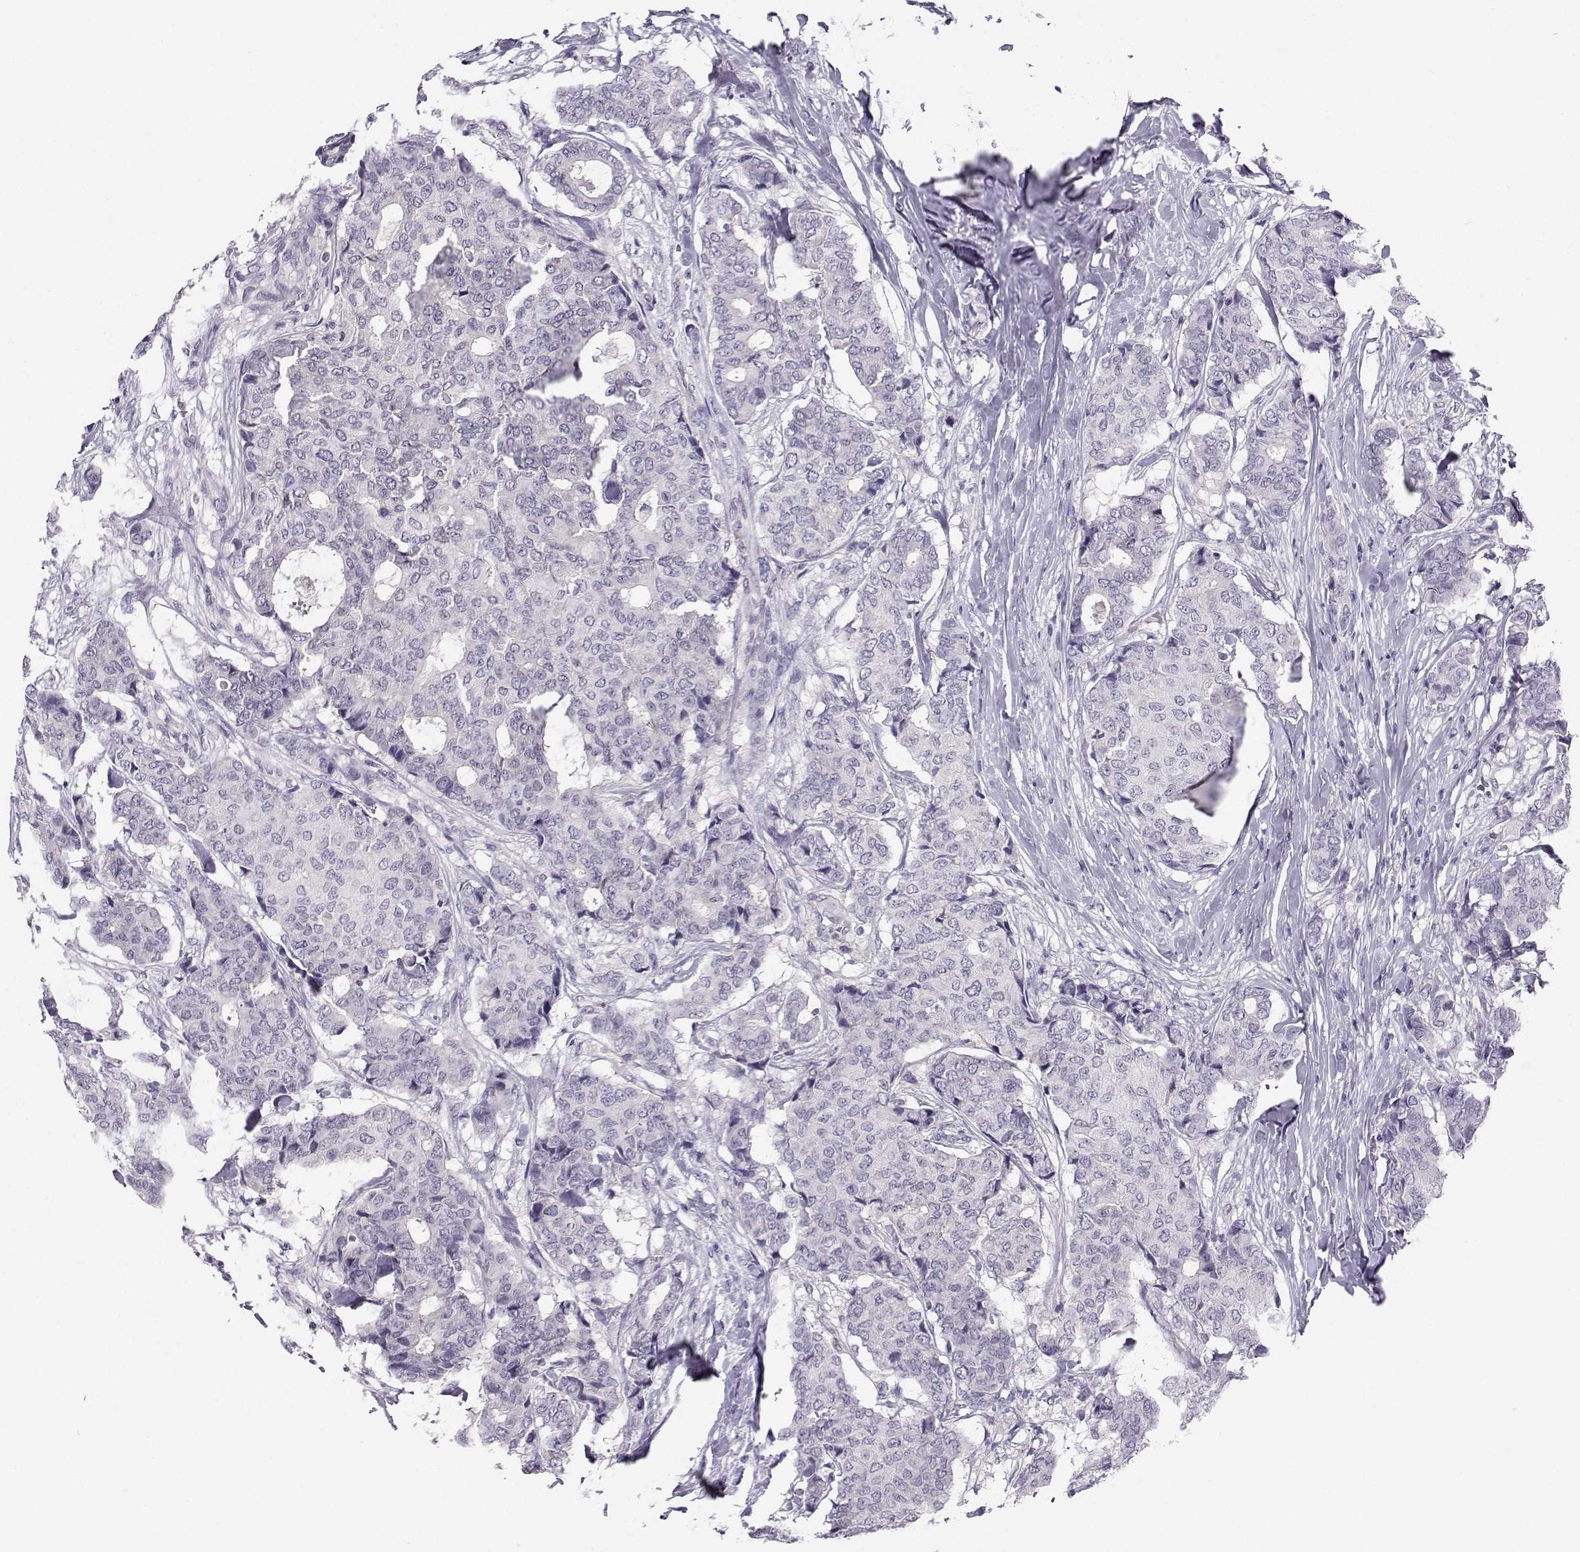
{"staining": {"intensity": "negative", "quantity": "none", "location": "none"}, "tissue": "breast cancer", "cell_type": "Tumor cells", "image_type": "cancer", "snomed": [{"axis": "morphology", "description": "Duct carcinoma"}, {"axis": "topography", "description": "Breast"}], "caption": "IHC micrograph of neoplastic tissue: human breast intraductal carcinoma stained with DAB (3,3'-diaminobenzidine) demonstrates no significant protein staining in tumor cells.", "gene": "MROH7", "patient": {"sex": "female", "age": 75}}